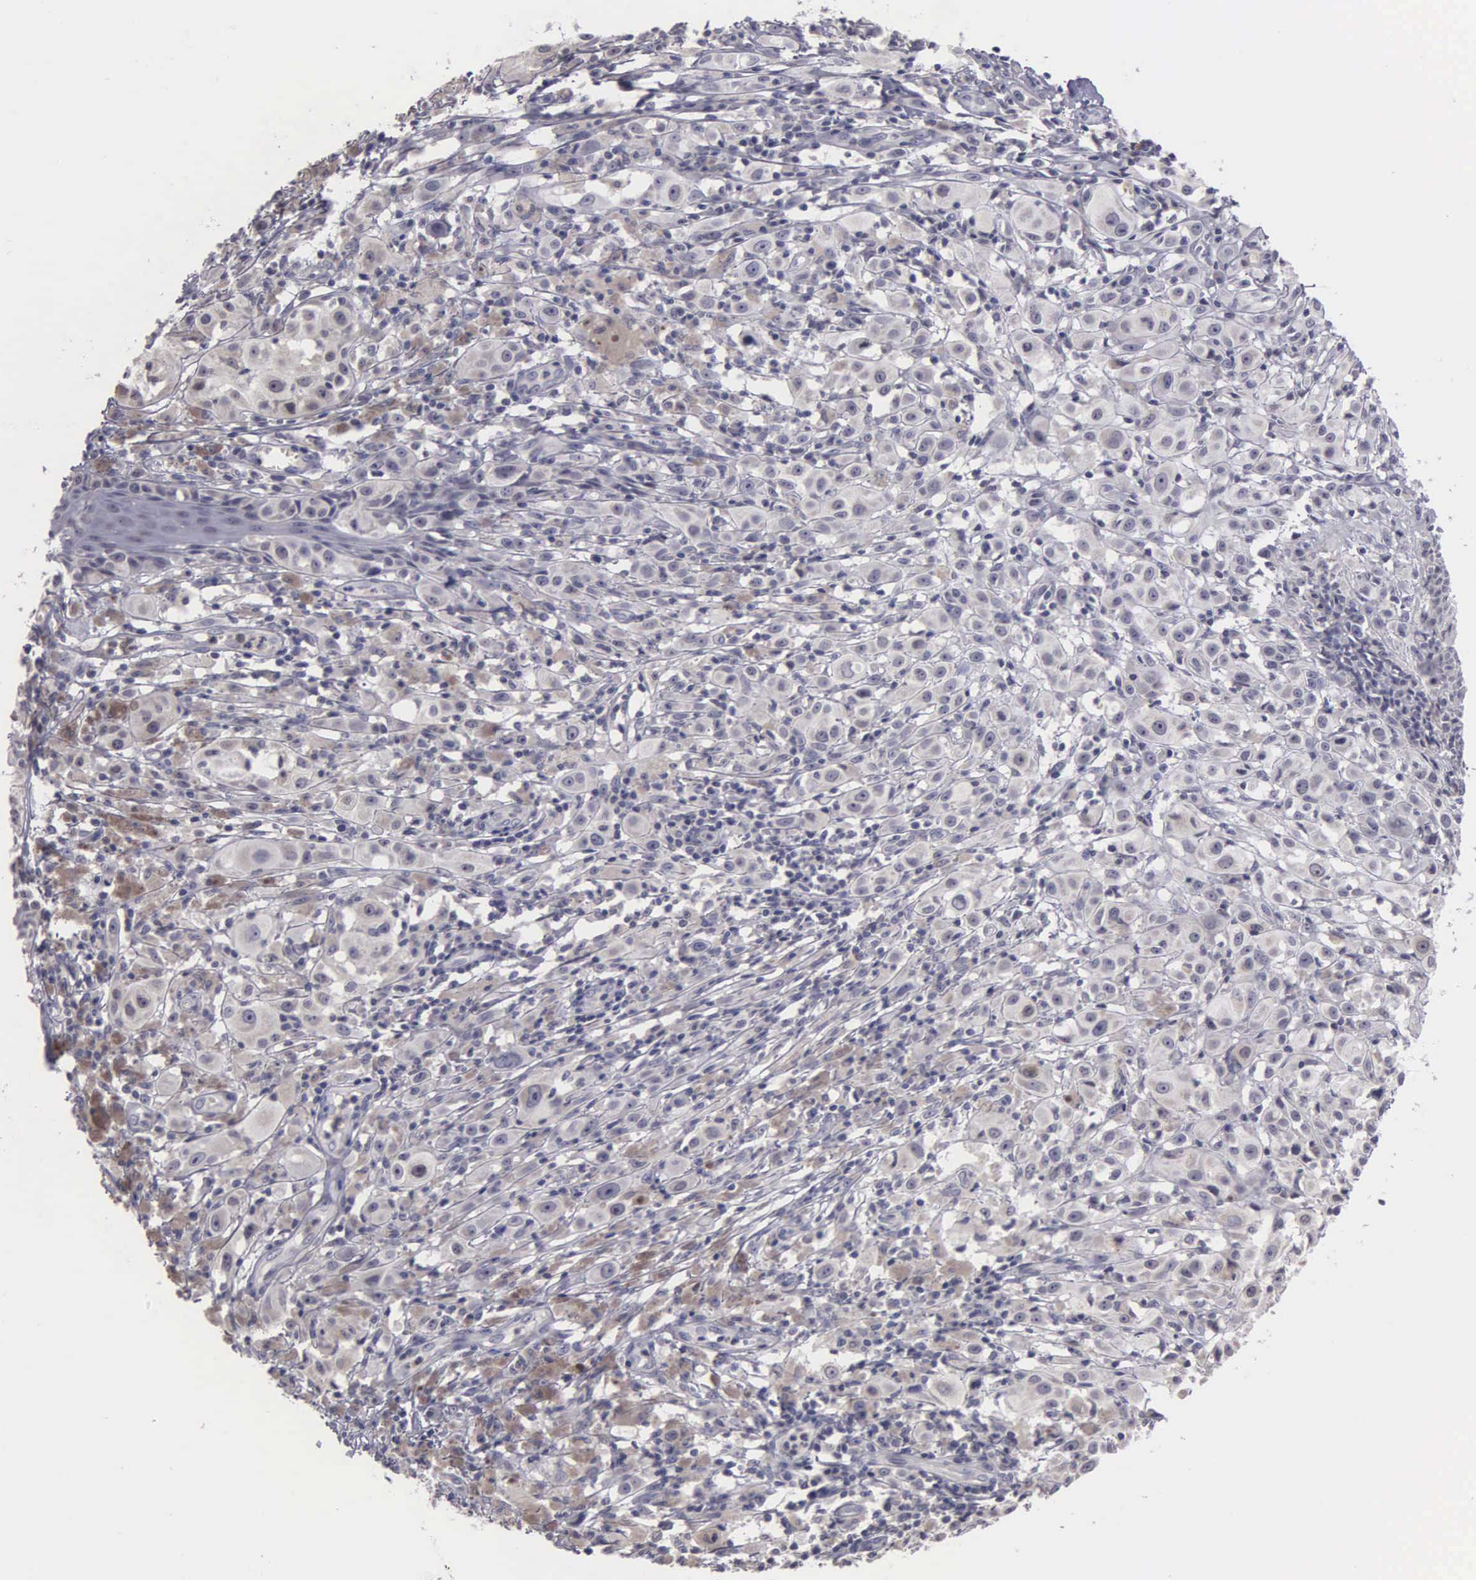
{"staining": {"intensity": "weak", "quantity": "<25%", "location": "cytoplasmic/membranous"}, "tissue": "melanoma", "cell_type": "Tumor cells", "image_type": "cancer", "snomed": [{"axis": "morphology", "description": "Malignant melanoma, NOS"}, {"axis": "topography", "description": "Skin"}], "caption": "An IHC image of melanoma is shown. There is no staining in tumor cells of melanoma.", "gene": "BRD1", "patient": {"sex": "female", "age": 52}}